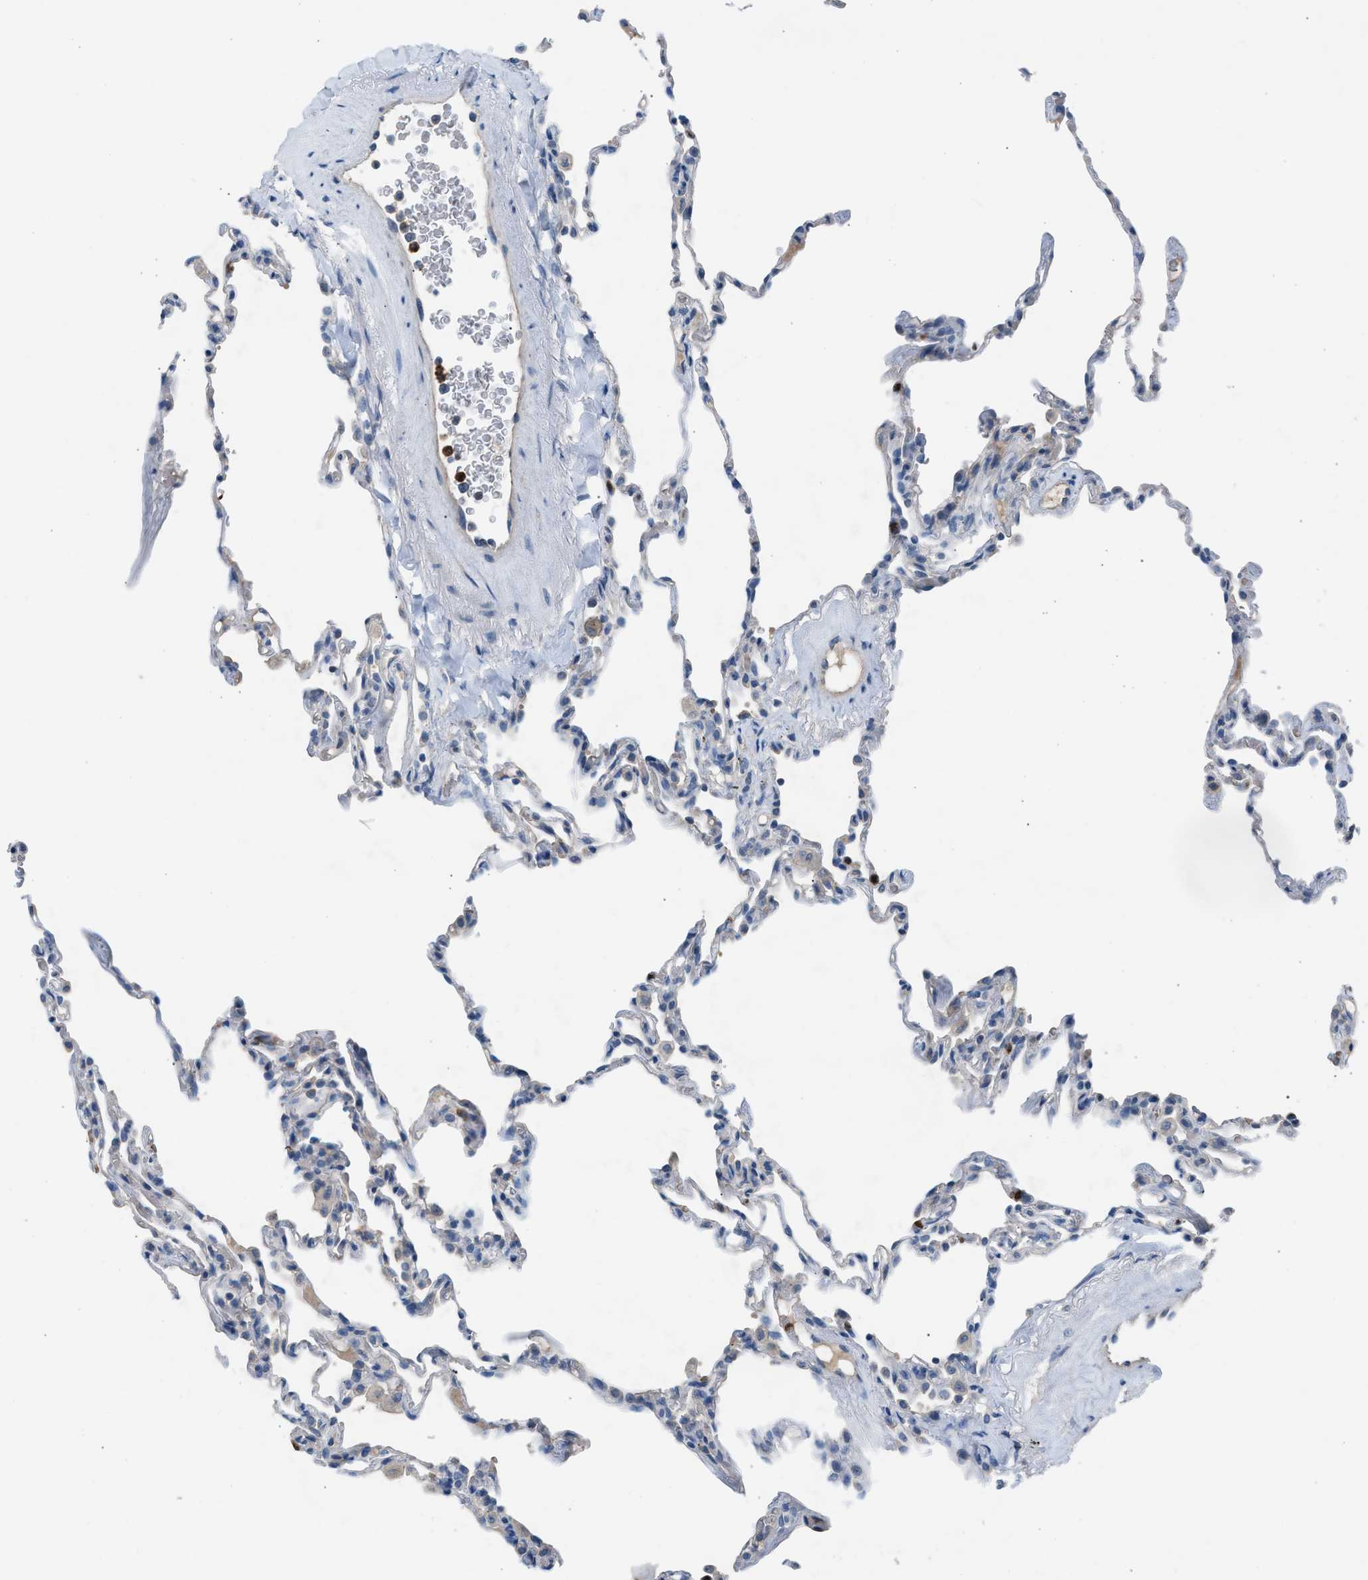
{"staining": {"intensity": "negative", "quantity": "none", "location": "none"}, "tissue": "lung", "cell_type": "Alveolar cells", "image_type": "normal", "snomed": [{"axis": "morphology", "description": "Normal tissue, NOS"}, {"axis": "topography", "description": "Lung"}], "caption": "Human lung stained for a protein using IHC exhibits no staining in alveolar cells.", "gene": "CFAP77", "patient": {"sex": "male", "age": 59}}